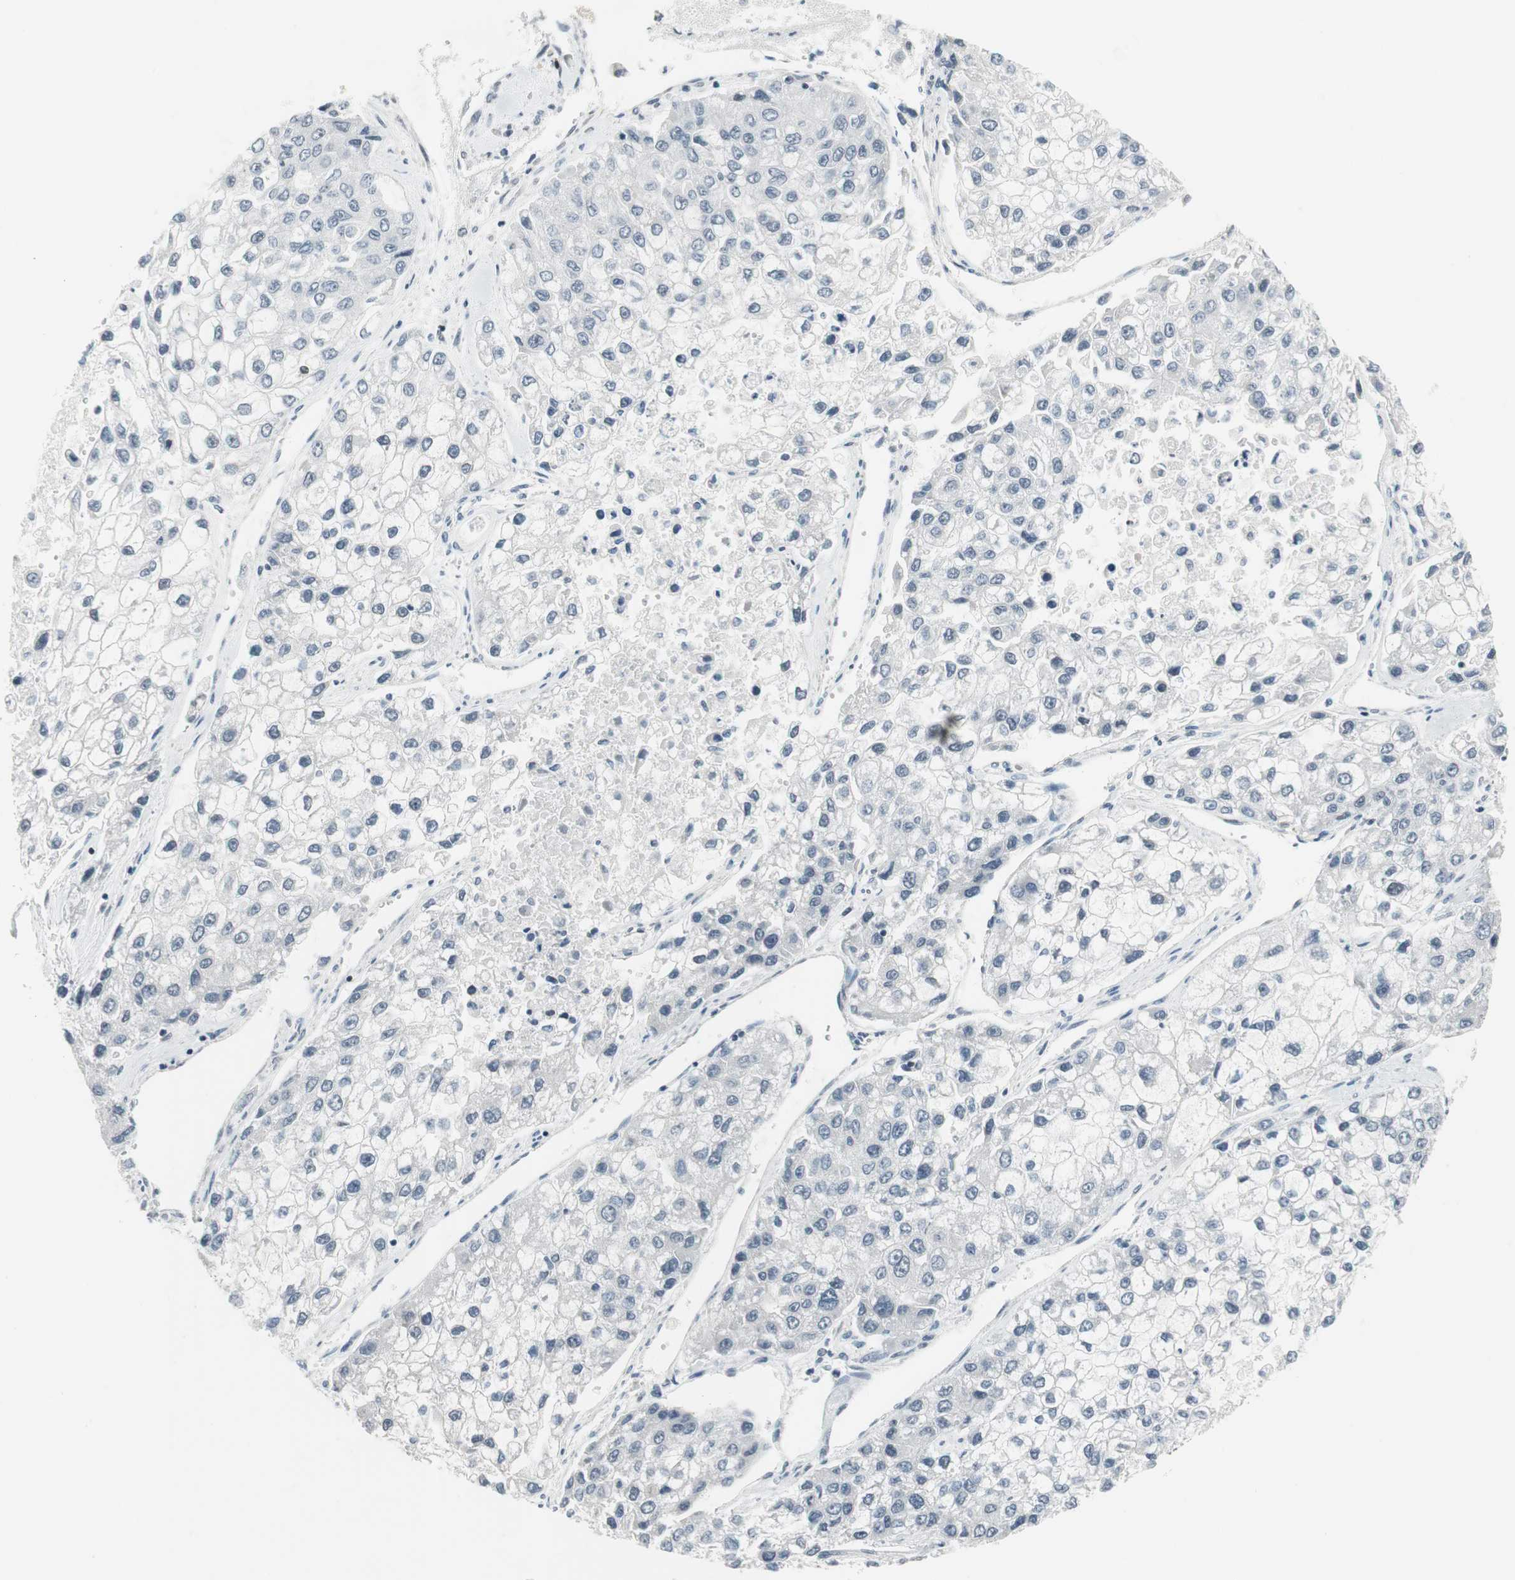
{"staining": {"intensity": "negative", "quantity": "none", "location": "none"}, "tissue": "liver cancer", "cell_type": "Tumor cells", "image_type": "cancer", "snomed": [{"axis": "morphology", "description": "Carcinoma, Hepatocellular, NOS"}, {"axis": "topography", "description": "Liver"}], "caption": "This is an IHC histopathology image of liver cancer (hepatocellular carcinoma). There is no staining in tumor cells.", "gene": "RTF1", "patient": {"sex": "female", "age": 66}}